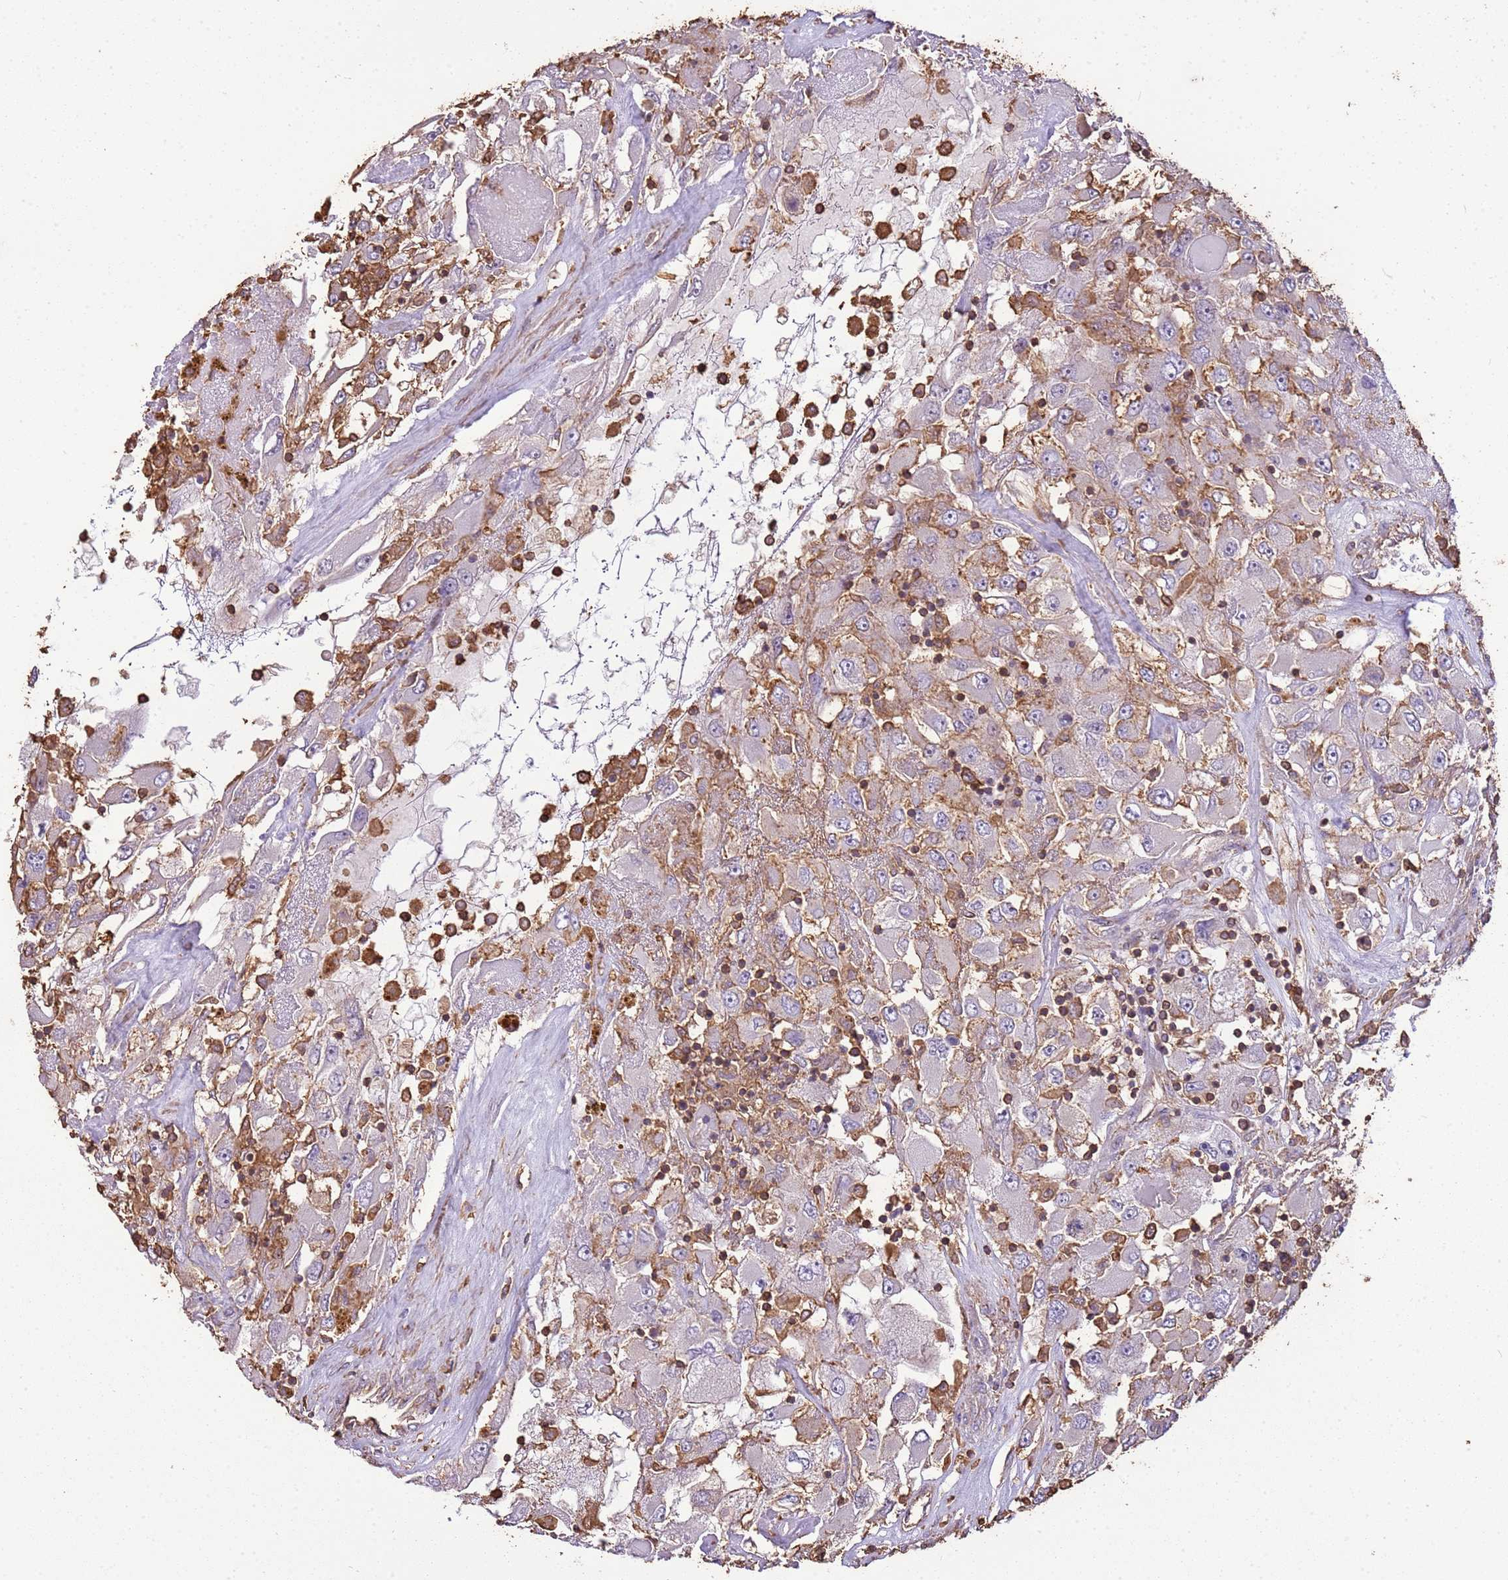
{"staining": {"intensity": "negative", "quantity": "none", "location": "none"}, "tissue": "renal cancer", "cell_type": "Tumor cells", "image_type": "cancer", "snomed": [{"axis": "morphology", "description": "Adenocarcinoma, NOS"}, {"axis": "topography", "description": "Kidney"}], "caption": "The immunohistochemistry photomicrograph has no significant staining in tumor cells of renal cancer (adenocarcinoma) tissue.", "gene": "ARL10", "patient": {"sex": "female", "age": 52}}